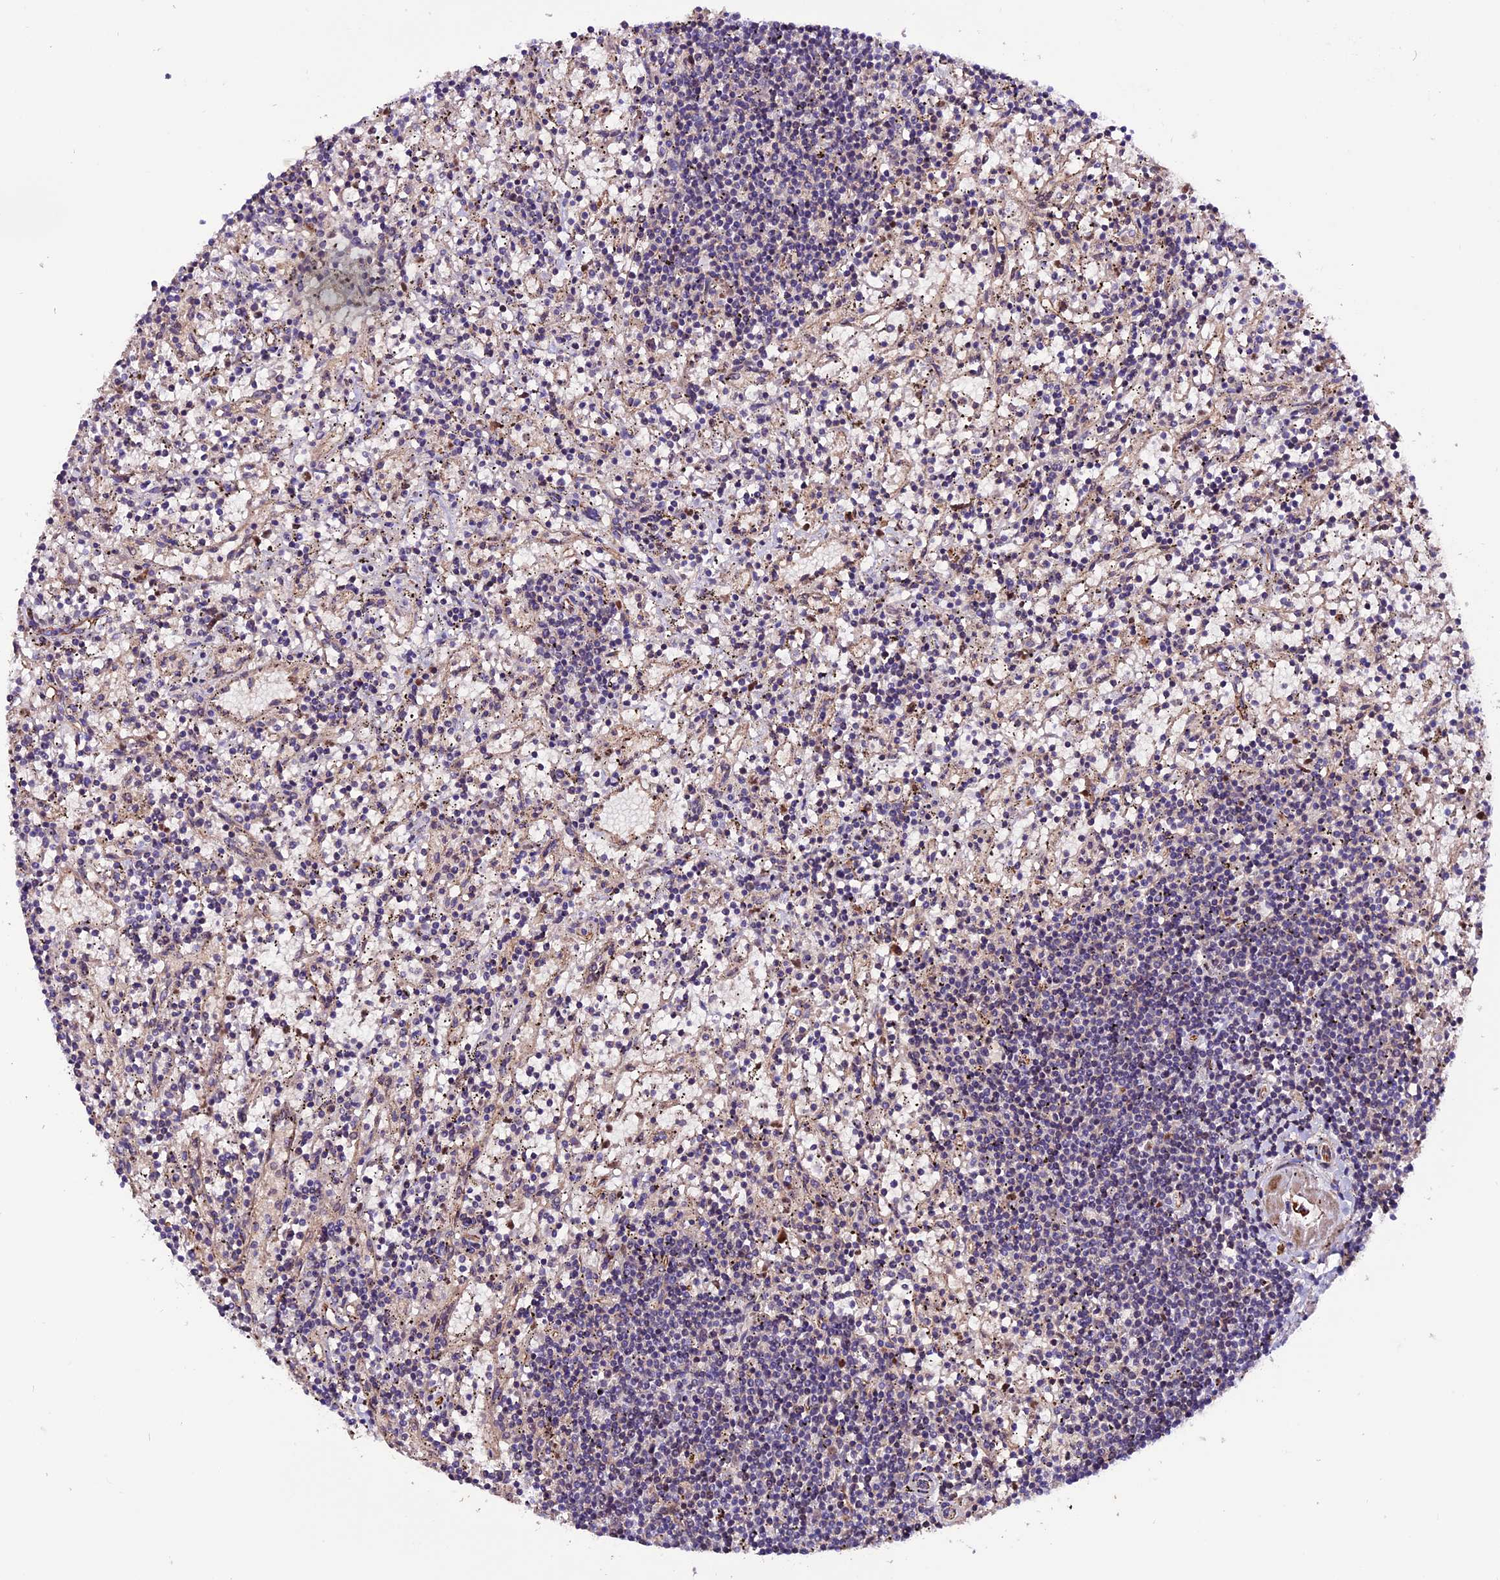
{"staining": {"intensity": "negative", "quantity": "none", "location": "none"}, "tissue": "lymphoma", "cell_type": "Tumor cells", "image_type": "cancer", "snomed": [{"axis": "morphology", "description": "Malignant lymphoma, non-Hodgkin's type, Low grade"}, {"axis": "topography", "description": "Spleen"}], "caption": "Immunohistochemistry (IHC) photomicrograph of human lymphoma stained for a protein (brown), which exhibits no expression in tumor cells. The staining was performed using DAB to visualize the protein expression in brown, while the nuclei were stained in blue with hematoxylin (Magnification: 20x).", "gene": "RINL", "patient": {"sex": "male", "age": 76}}